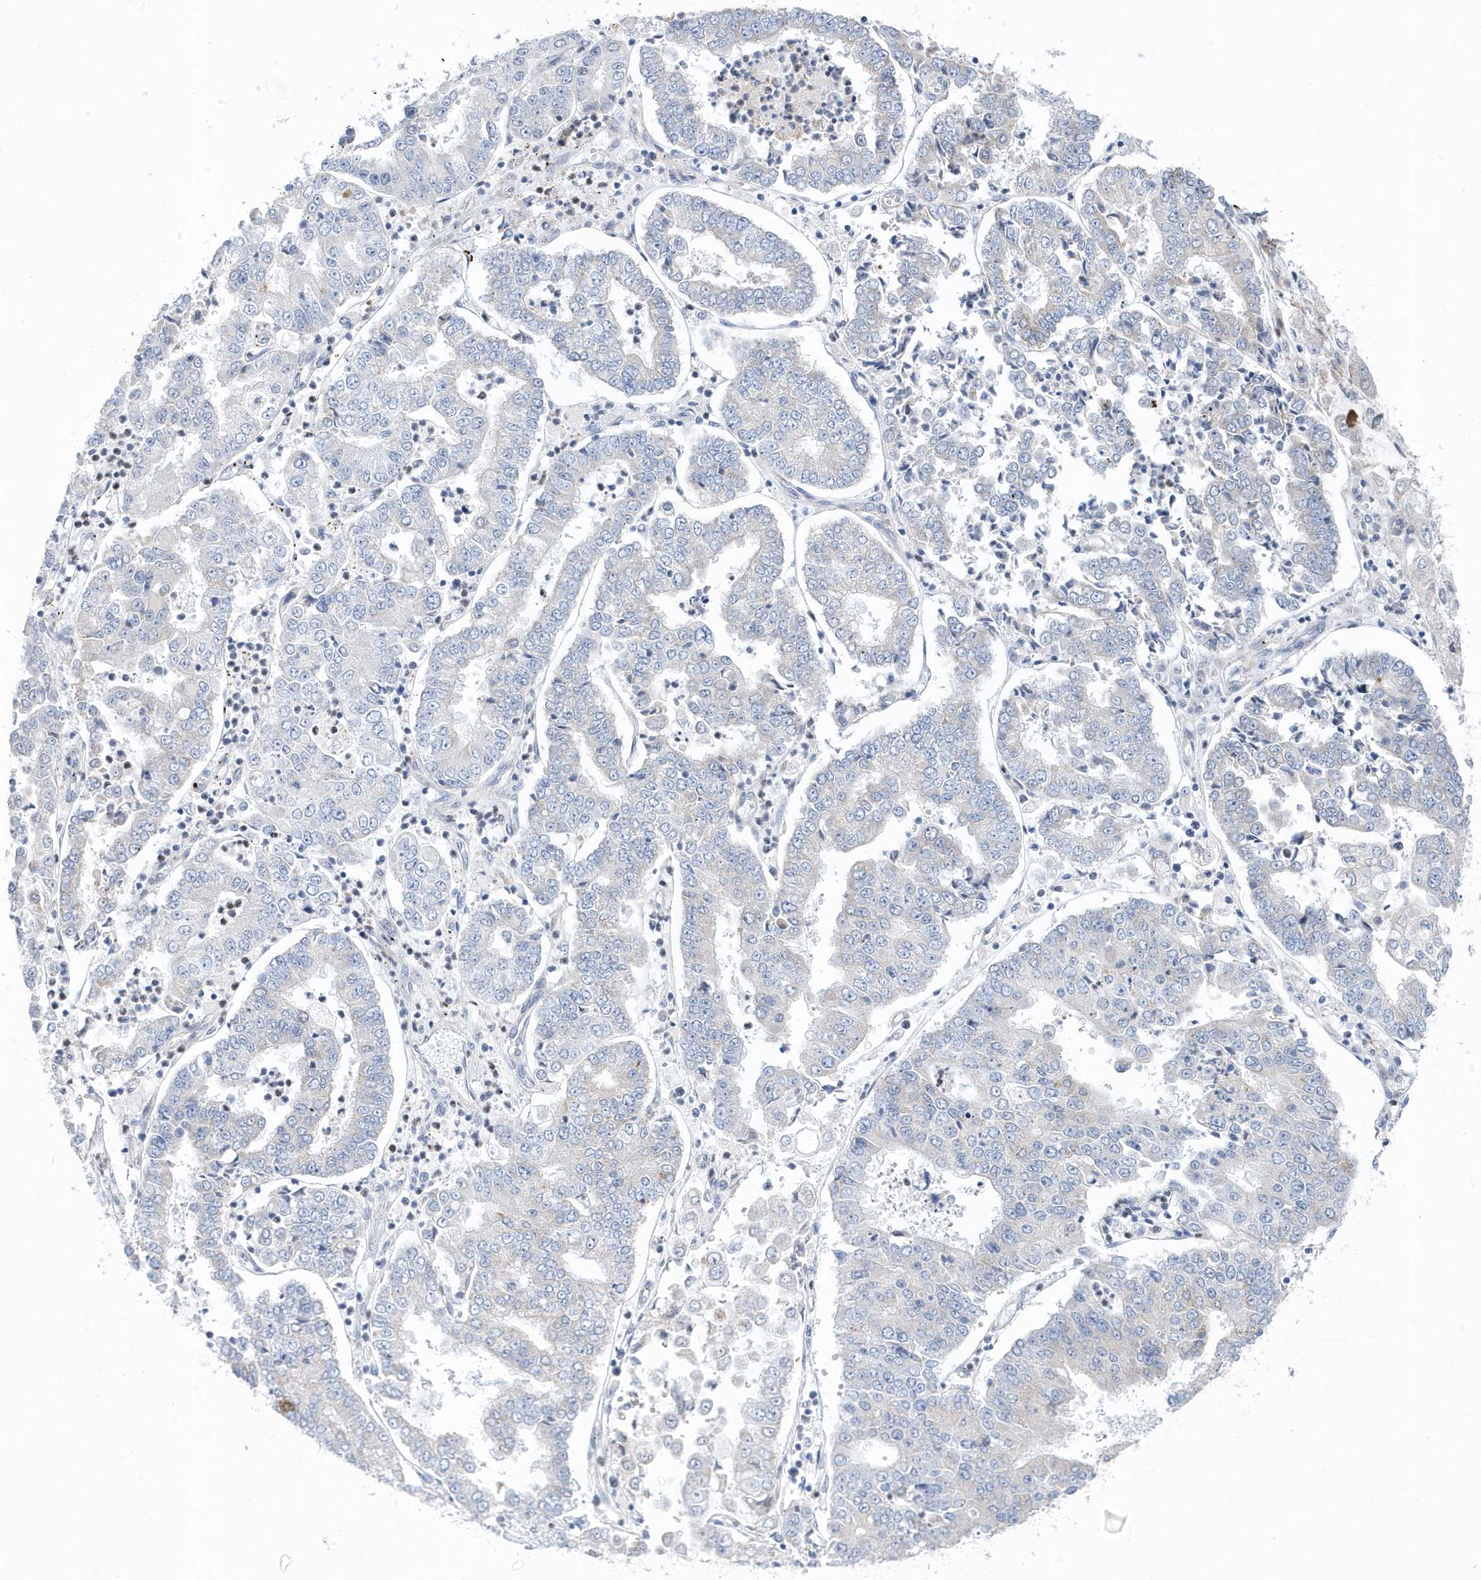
{"staining": {"intensity": "negative", "quantity": "none", "location": "none"}, "tissue": "stomach cancer", "cell_type": "Tumor cells", "image_type": "cancer", "snomed": [{"axis": "morphology", "description": "Adenocarcinoma, NOS"}, {"axis": "topography", "description": "Stomach"}], "caption": "Stomach cancer was stained to show a protein in brown. There is no significant staining in tumor cells.", "gene": "ANAPC1", "patient": {"sex": "male", "age": 76}}